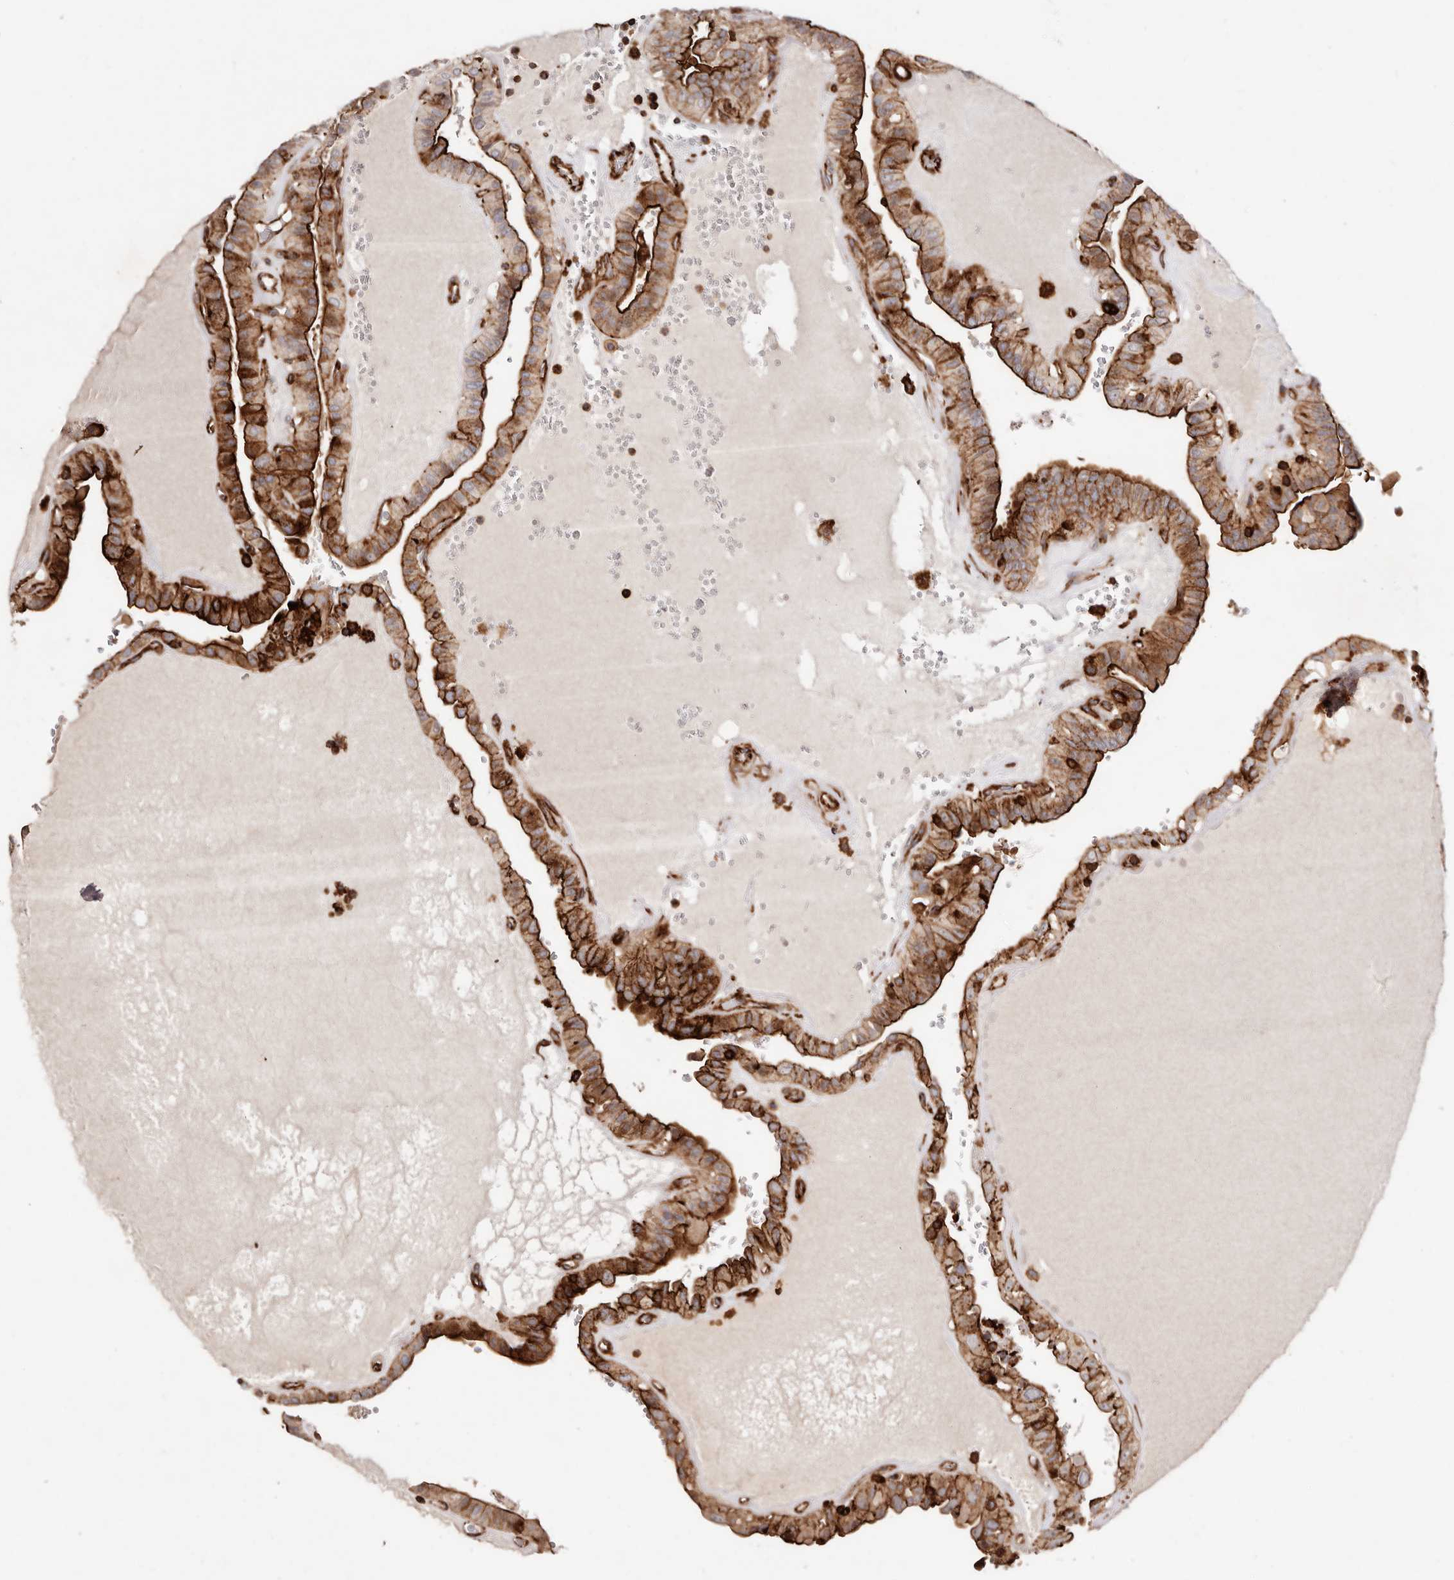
{"staining": {"intensity": "strong", "quantity": ">75%", "location": "cytoplasmic/membranous"}, "tissue": "thyroid cancer", "cell_type": "Tumor cells", "image_type": "cancer", "snomed": [{"axis": "morphology", "description": "Papillary adenocarcinoma, NOS"}, {"axis": "topography", "description": "Thyroid gland"}], "caption": "Immunohistochemical staining of papillary adenocarcinoma (thyroid) demonstrates high levels of strong cytoplasmic/membranous protein staining in approximately >75% of tumor cells.", "gene": "PTPN22", "patient": {"sex": "male", "age": 77}}